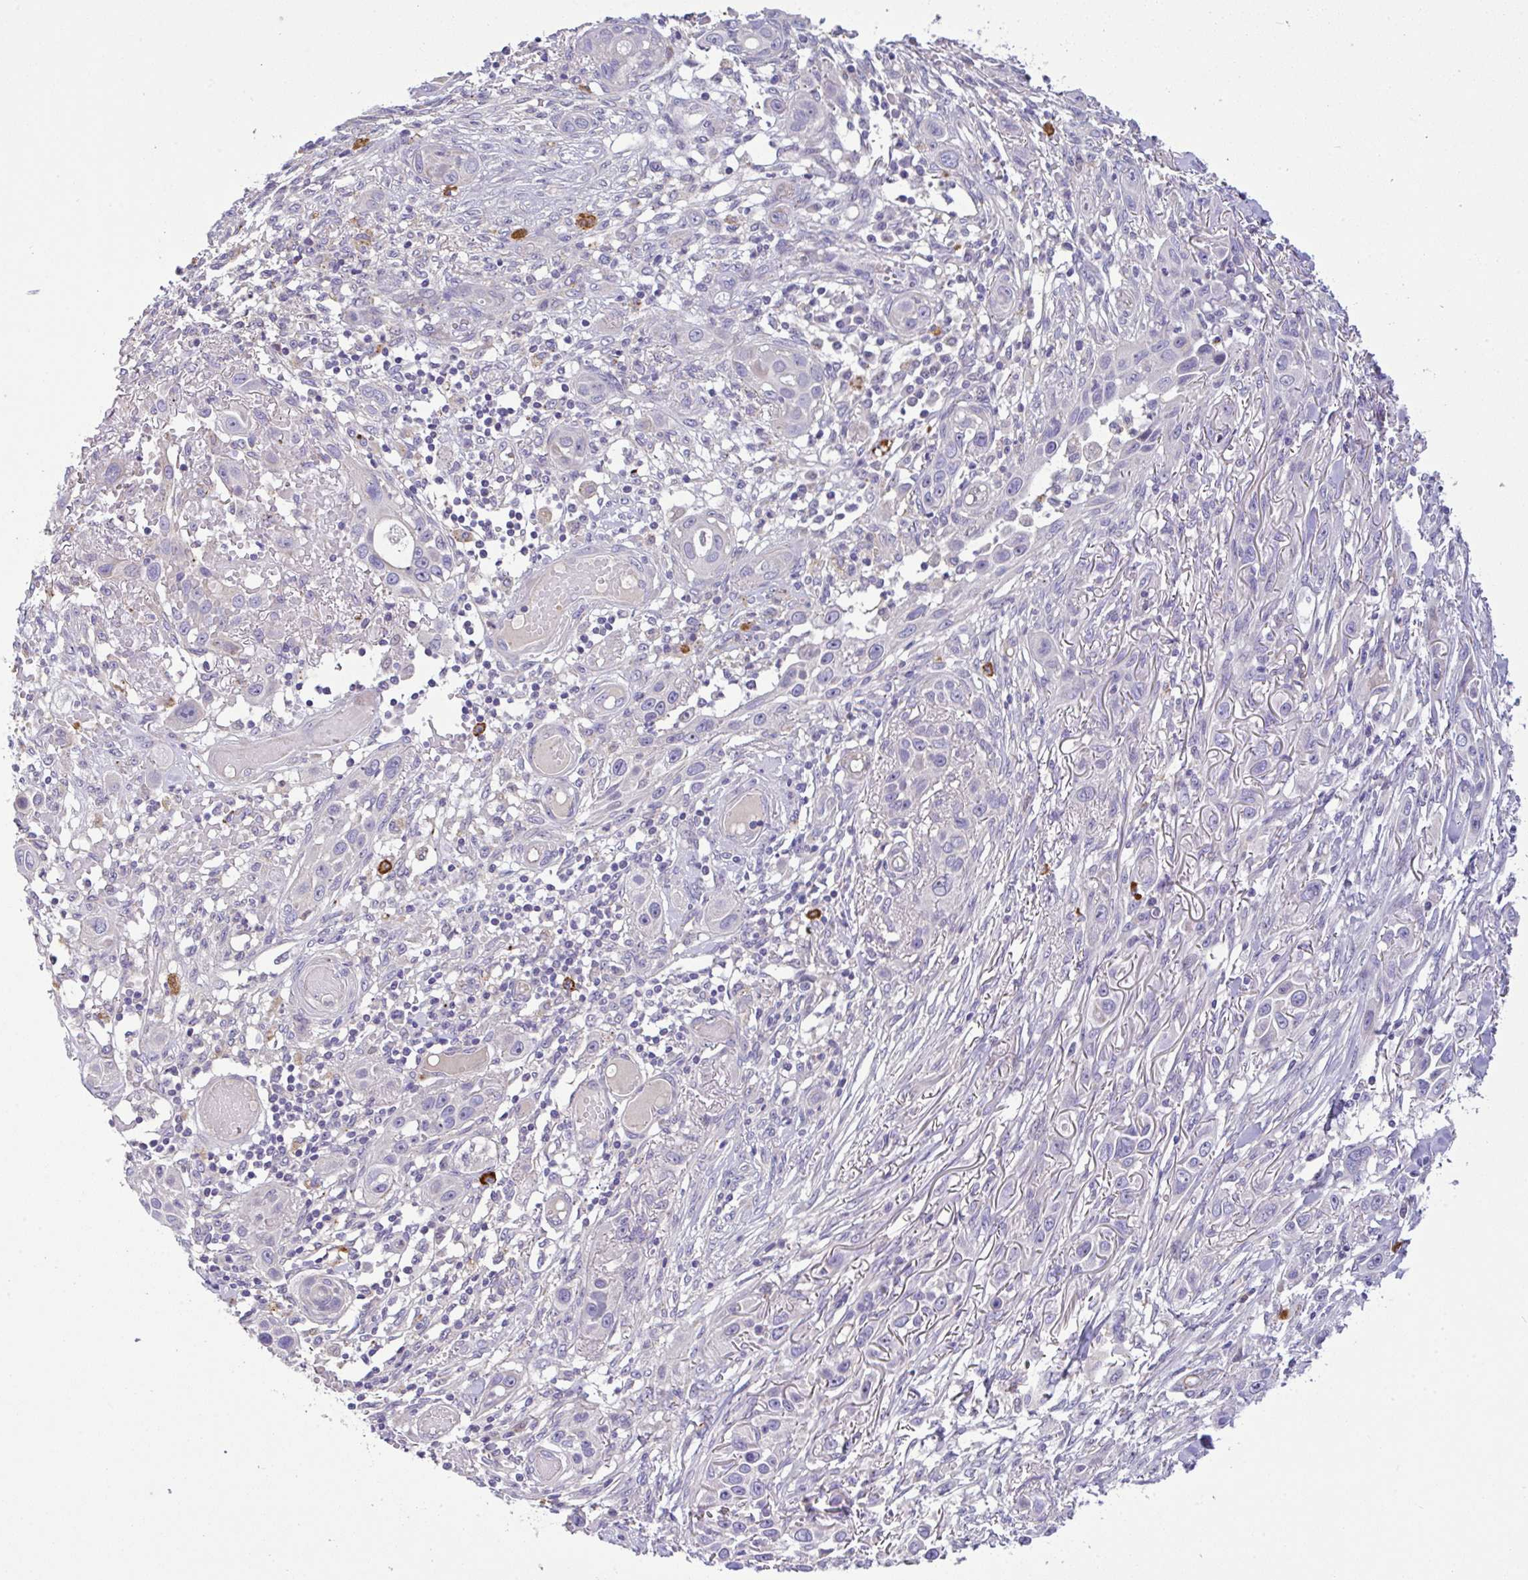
{"staining": {"intensity": "negative", "quantity": "none", "location": "none"}, "tissue": "skin cancer", "cell_type": "Tumor cells", "image_type": "cancer", "snomed": [{"axis": "morphology", "description": "Squamous cell carcinoma, NOS"}, {"axis": "topography", "description": "Skin"}], "caption": "Protein analysis of skin squamous cell carcinoma reveals no significant positivity in tumor cells.", "gene": "EPN3", "patient": {"sex": "female", "age": 69}}